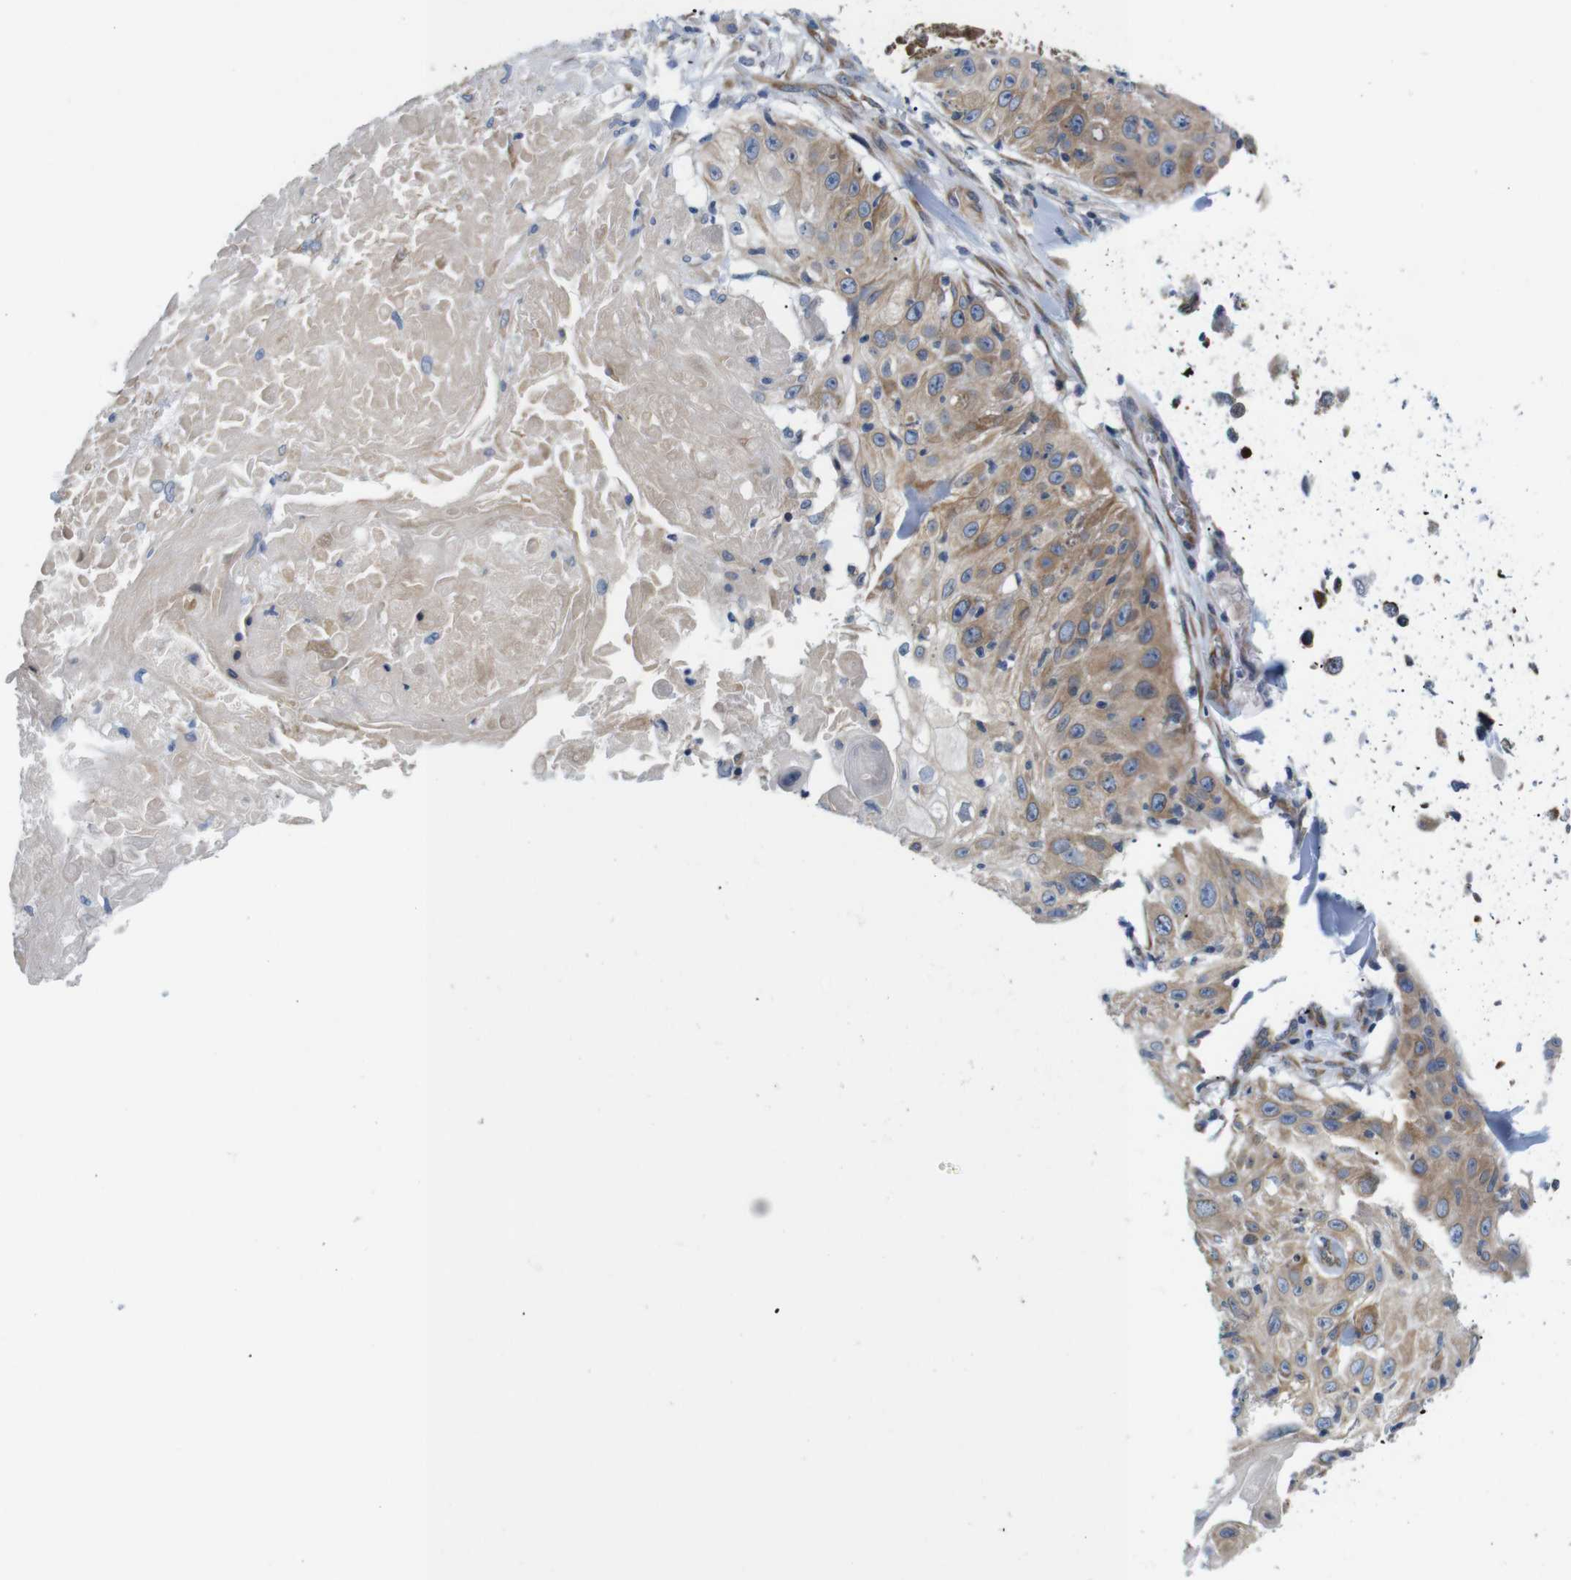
{"staining": {"intensity": "moderate", "quantity": "25%-75%", "location": "cytoplasmic/membranous"}, "tissue": "skin cancer", "cell_type": "Tumor cells", "image_type": "cancer", "snomed": [{"axis": "morphology", "description": "Squamous cell carcinoma, NOS"}, {"axis": "topography", "description": "Skin"}], "caption": "There is medium levels of moderate cytoplasmic/membranous positivity in tumor cells of skin cancer (squamous cell carcinoma), as demonstrated by immunohistochemical staining (brown color).", "gene": "HACD3", "patient": {"sex": "male", "age": 86}}